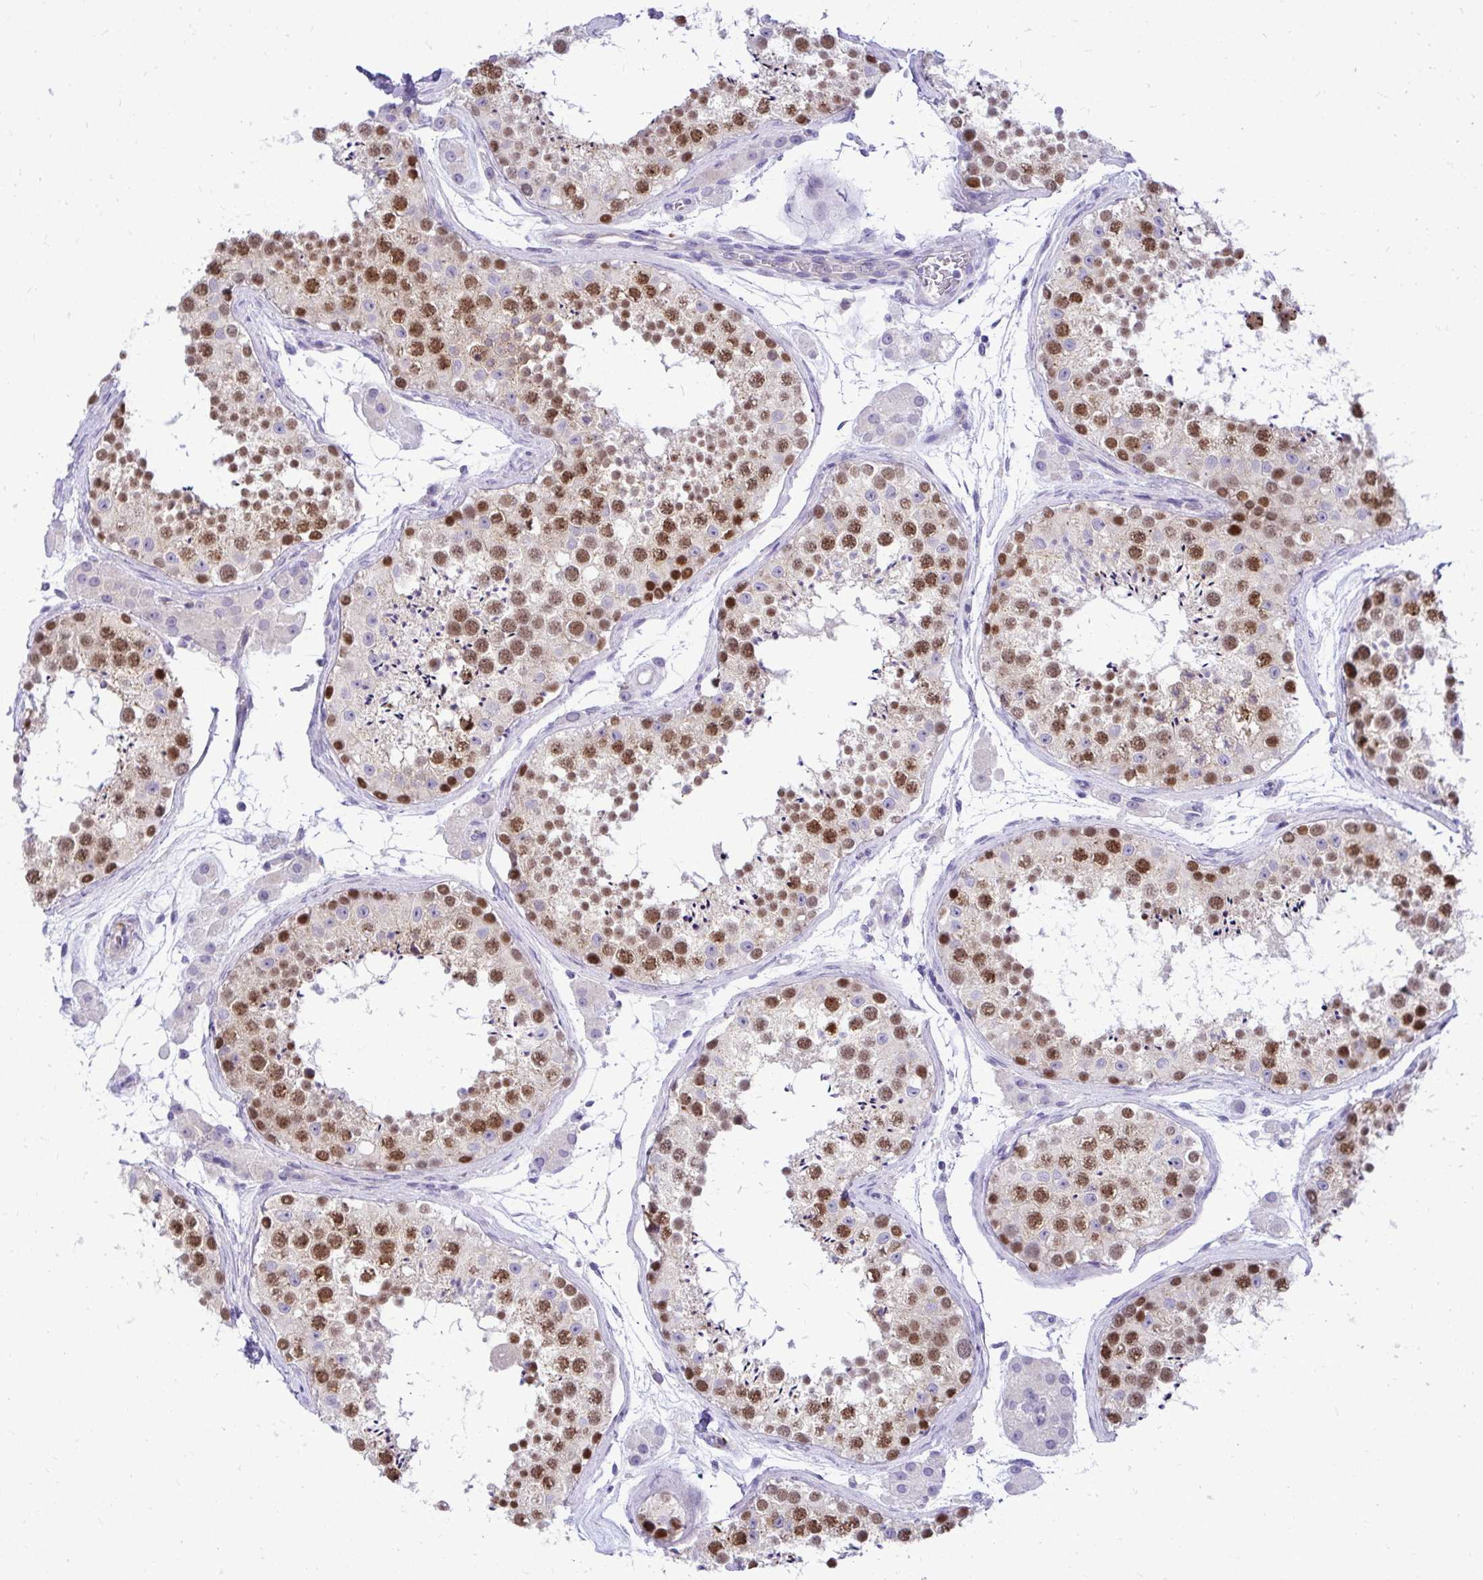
{"staining": {"intensity": "moderate", "quantity": ">75%", "location": "nuclear"}, "tissue": "testis", "cell_type": "Cells in seminiferous ducts", "image_type": "normal", "snomed": [{"axis": "morphology", "description": "Normal tissue, NOS"}, {"axis": "topography", "description": "Testis"}], "caption": "Testis stained with IHC displays moderate nuclear staining in about >75% of cells in seminiferous ducts. (DAB (3,3'-diaminobenzidine) IHC with brightfield microscopy, high magnification).", "gene": "ZSWIM9", "patient": {"sex": "male", "age": 41}}